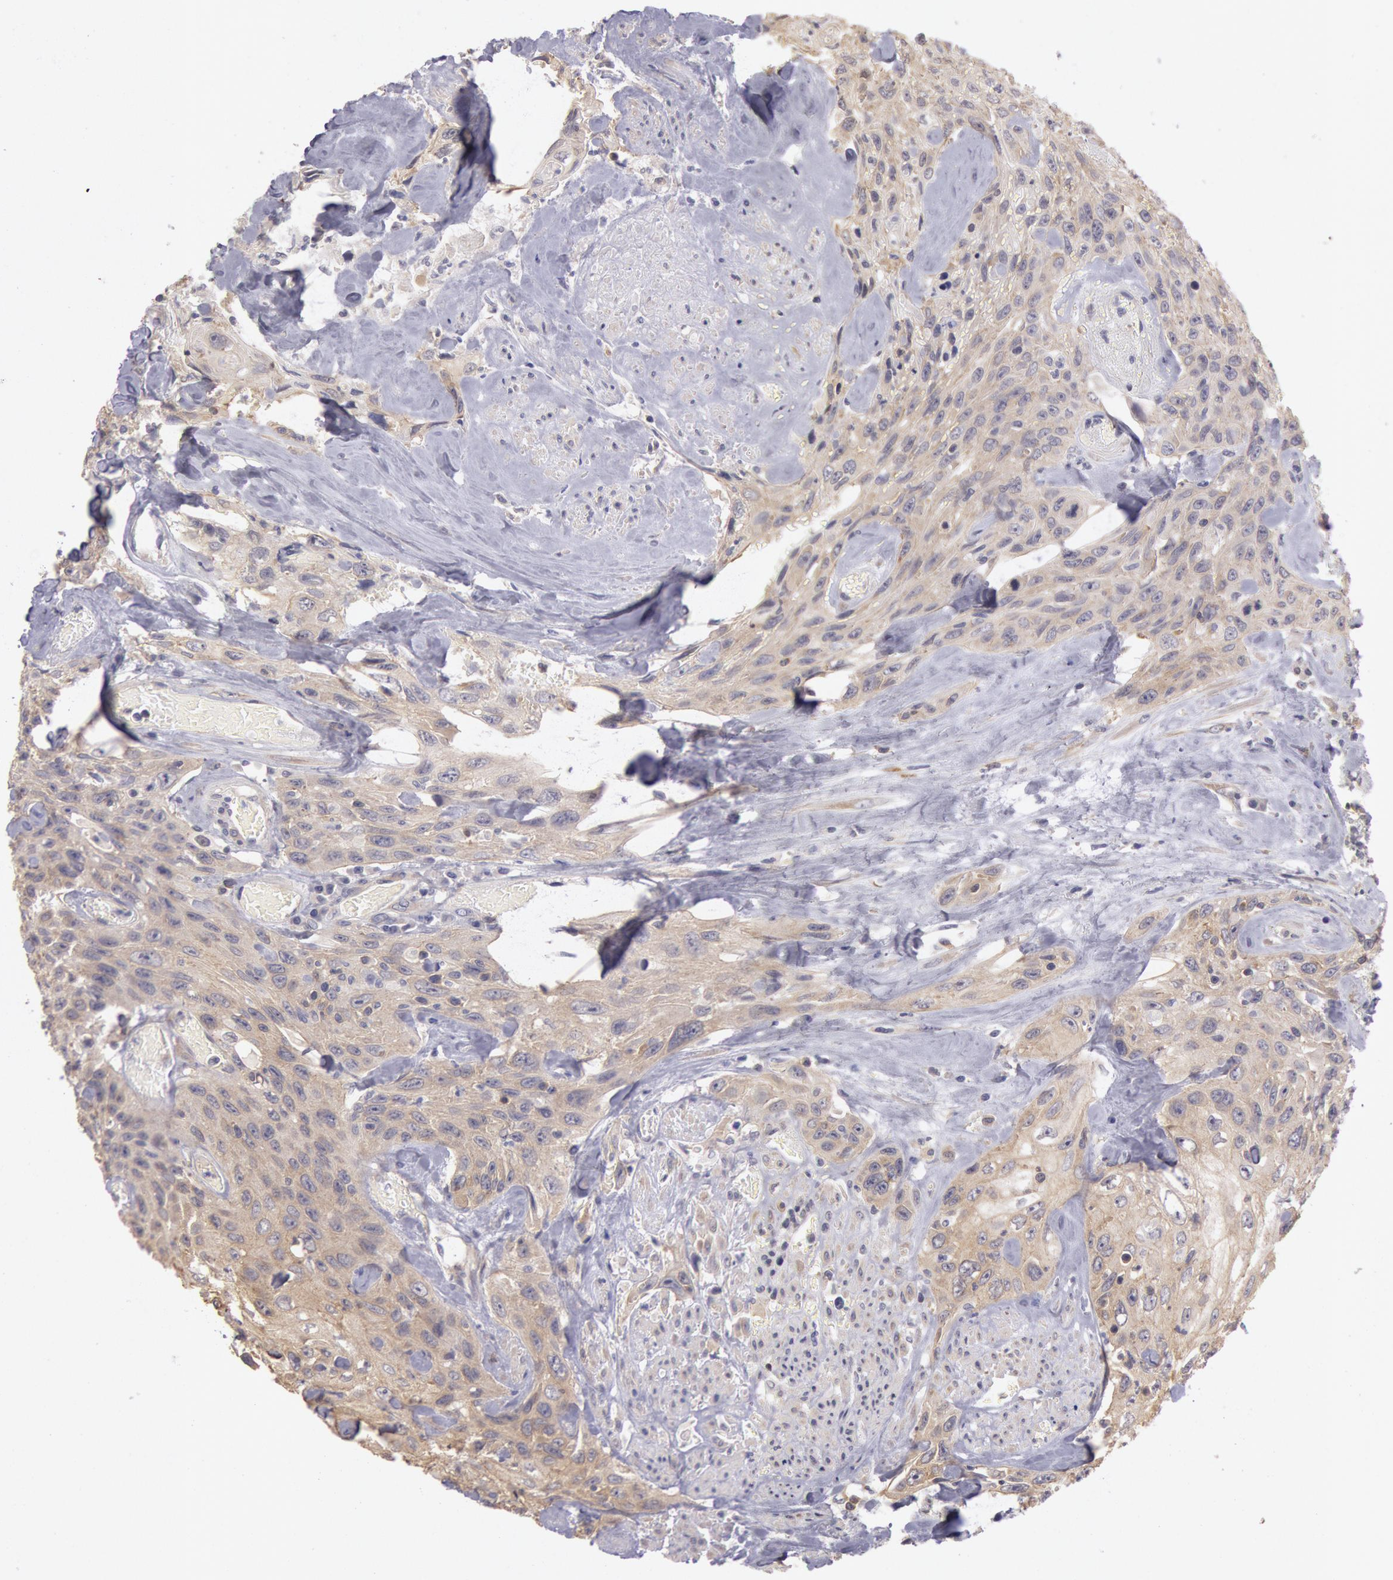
{"staining": {"intensity": "moderate", "quantity": ">75%", "location": "cytoplasmic/membranous"}, "tissue": "urothelial cancer", "cell_type": "Tumor cells", "image_type": "cancer", "snomed": [{"axis": "morphology", "description": "Urothelial carcinoma, High grade"}, {"axis": "topography", "description": "Urinary bladder"}], "caption": "Protein expression analysis of high-grade urothelial carcinoma exhibits moderate cytoplasmic/membranous positivity in about >75% of tumor cells.", "gene": "NMT2", "patient": {"sex": "female", "age": 84}}